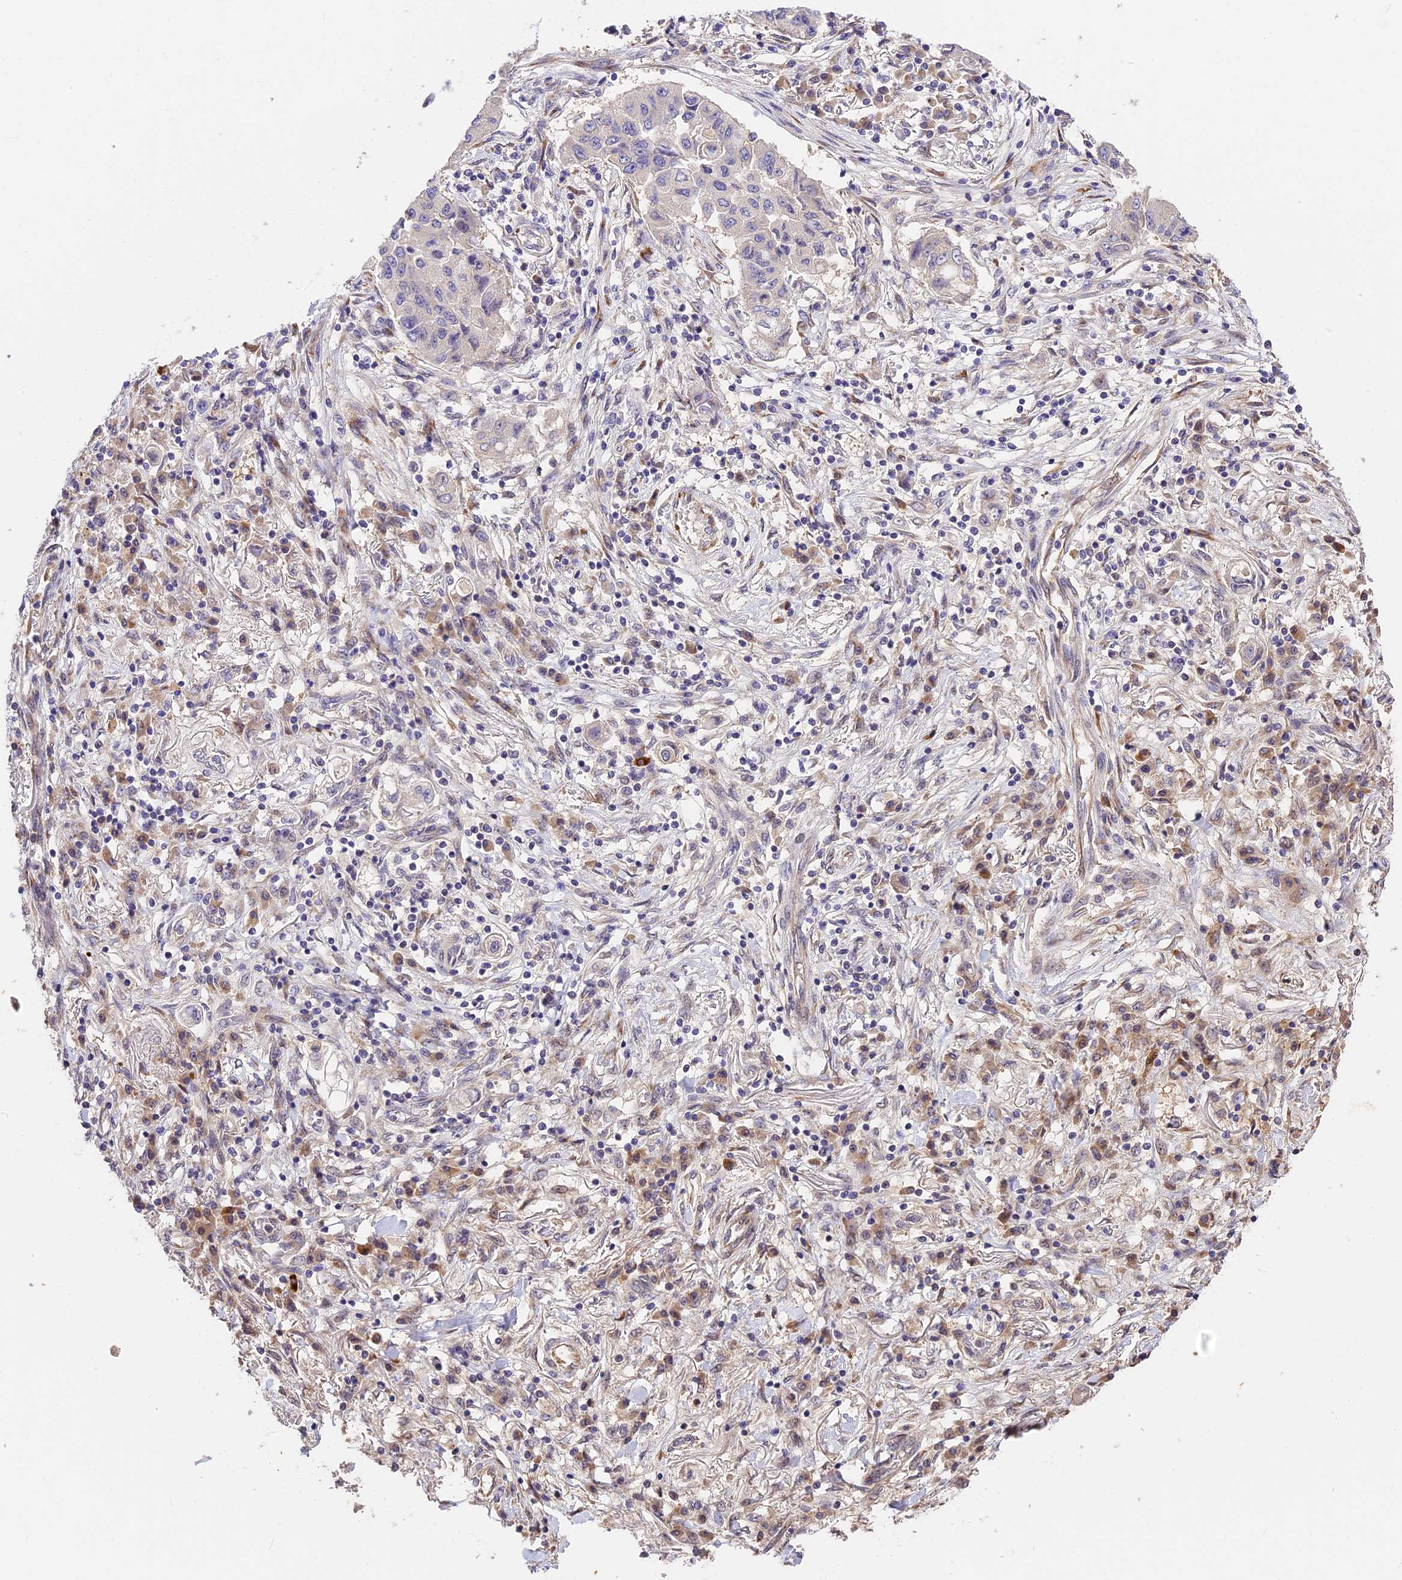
{"staining": {"intensity": "negative", "quantity": "none", "location": "none"}, "tissue": "lung cancer", "cell_type": "Tumor cells", "image_type": "cancer", "snomed": [{"axis": "morphology", "description": "Squamous cell carcinoma, NOS"}, {"axis": "topography", "description": "Lung"}], "caption": "DAB (3,3'-diaminobenzidine) immunohistochemical staining of lung cancer (squamous cell carcinoma) shows no significant positivity in tumor cells.", "gene": "BSCL2", "patient": {"sex": "male", "age": 74}}